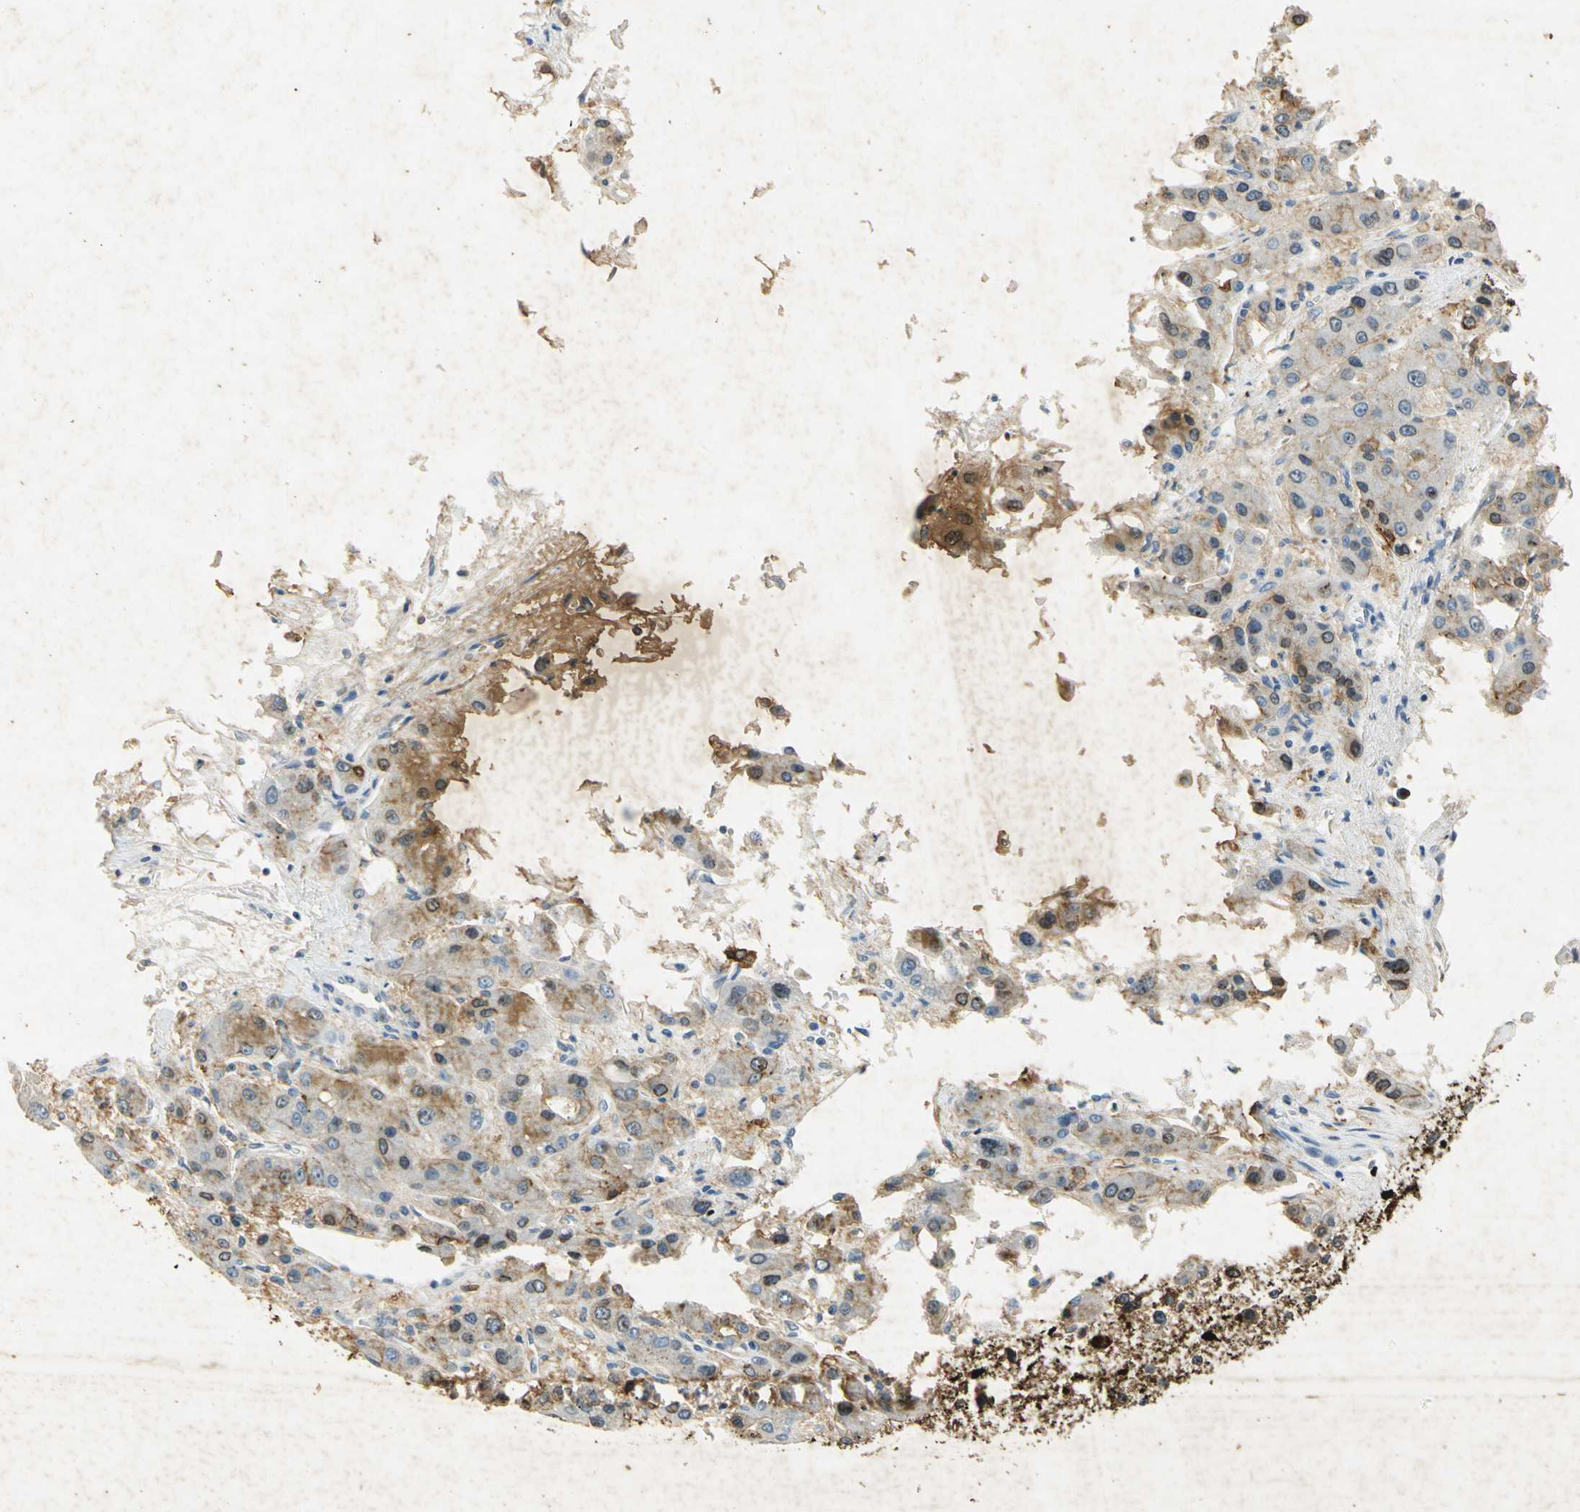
{"staining": {"intensity": "moderate", "quantity": "25%-75%", "location": "cytoplasmic/membranous"}, "tissue": "liver cancer", "cell_type": "Tumor cells", "image_type": "cancer", "snomed": [{"axis": "morphology", "description": "Carcinoma, Hepatocellular, NOS"}, {"axis": "topography", "description": "Liver"}], "caption": "Liver cancer stained with a brown dye displays moderate cytoplasmic/membranous positive staining in approximately 25%-75% of tumor cells.", "gene": "ANXA4", "patient": {"sex": "male", "age": 55}}